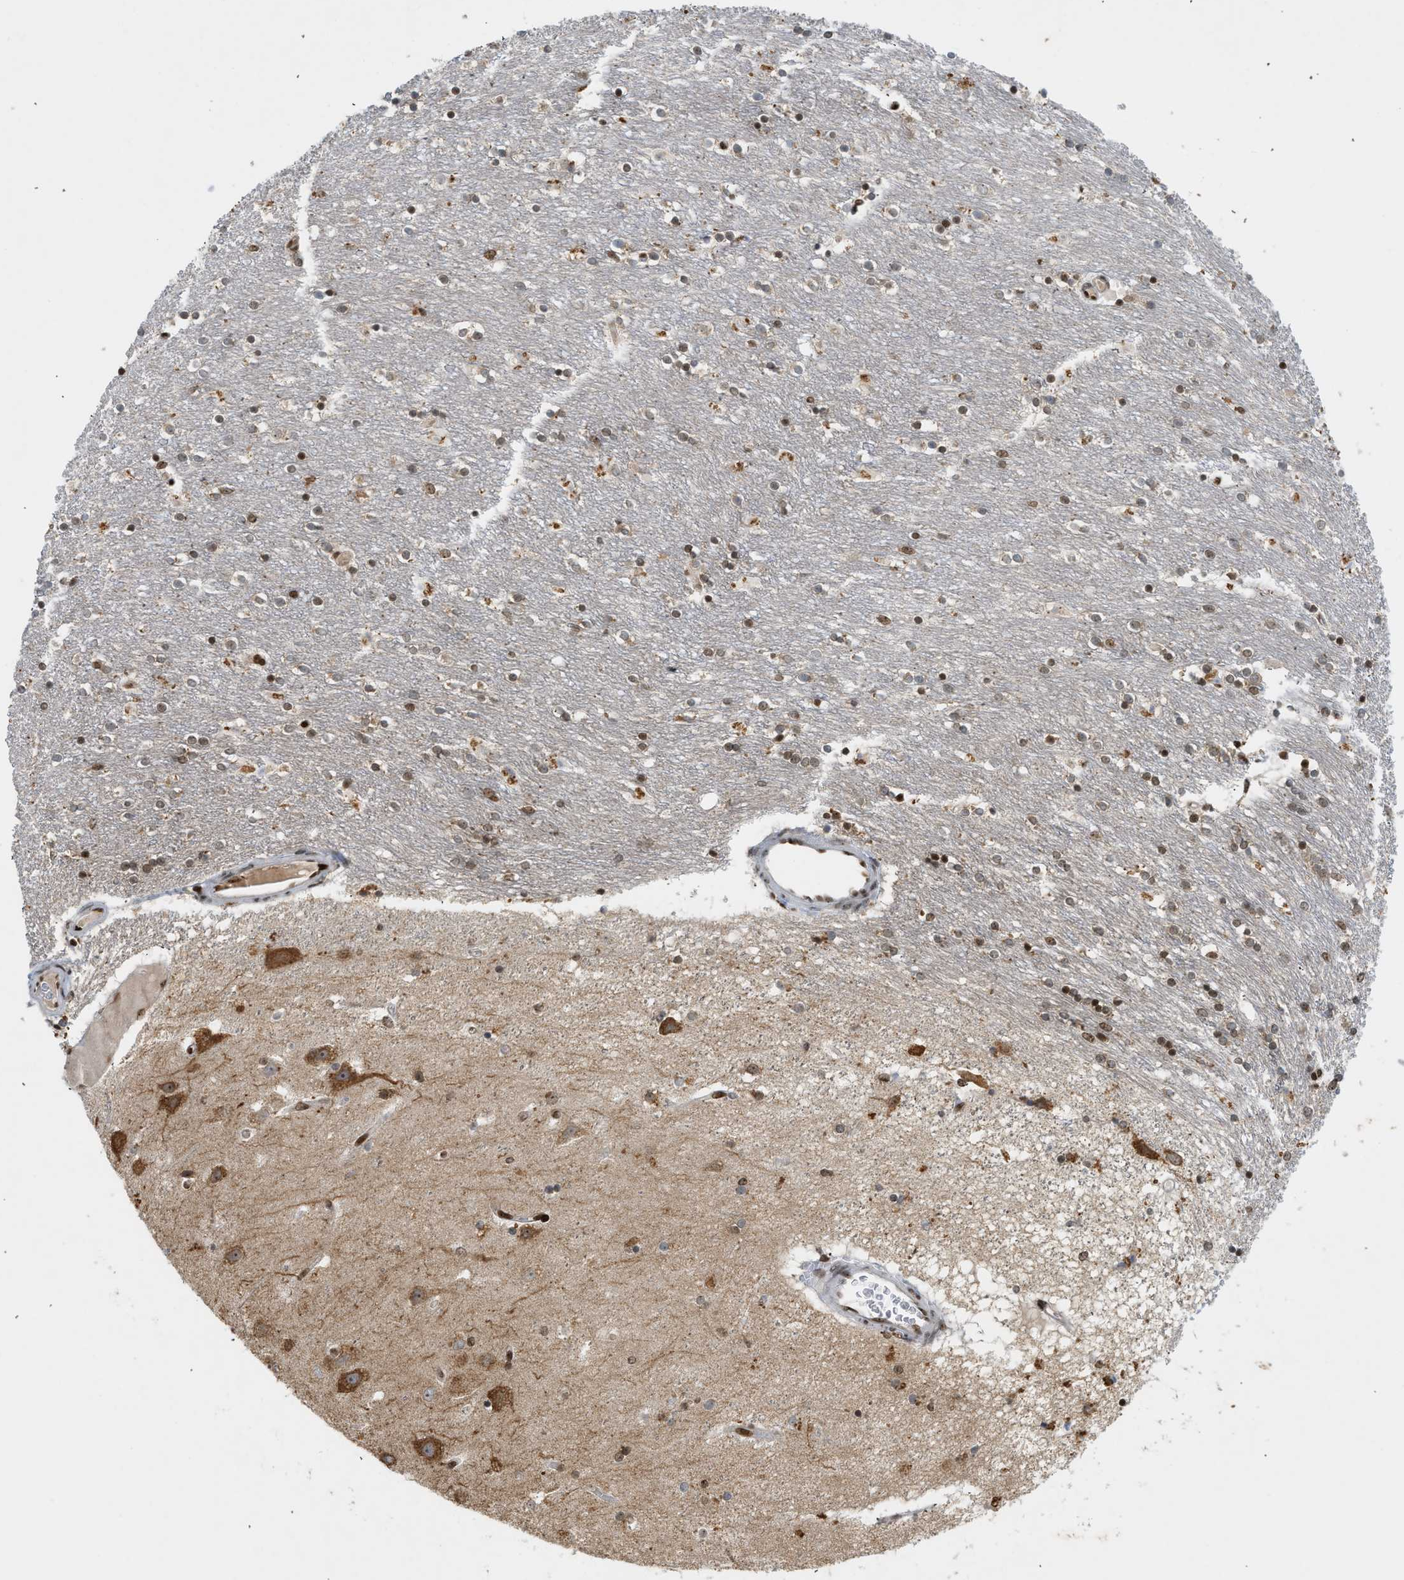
{"staining": {"intensity": "moderate", "quantity": ">75%", "location": "nuclear"}, "tissue": "caudate", "cell_type": "Glial cells", "image_type": "normal", "snomed": [{"axis": "morphology", "description": "Normal tissue, NOS"}, {"axis": "topography", "description": "Lateral ventricle wall"}], "caption": "About >75% of glial cells in benign caudate exhibit moderate nuclear protein expression as visualized by brown immunohistochemical staining.", "gene": "ZNF22", "patient": {"sex": "female", "age": 54}}